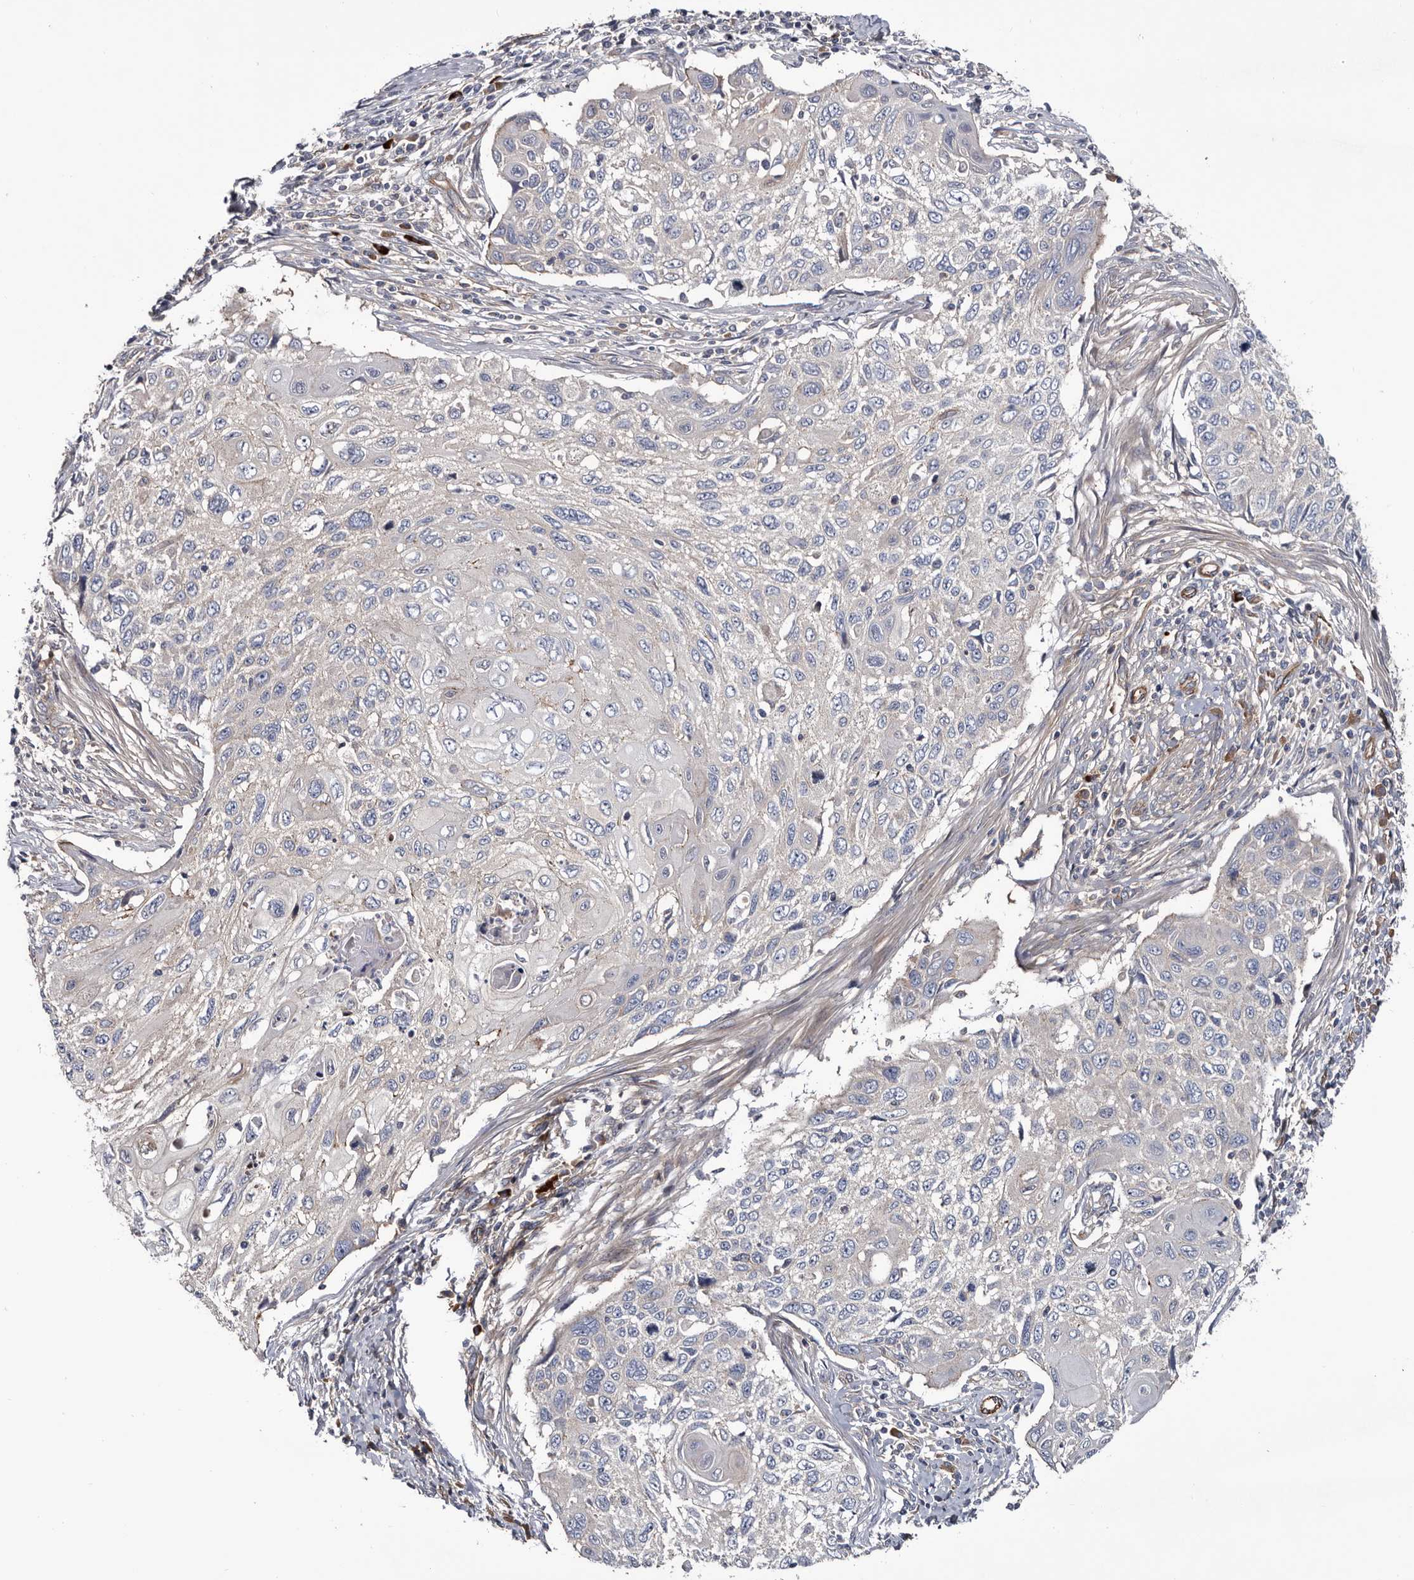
{"staining": {"intensity": "negative", "quantity": "none", "location": "none"}, "tissue": "cervical cancer", "cell_type": "Tumor cells", "image_type": "cancer", "snomed": [{"axis": "morphology", "description": "Squamous cell carcinoma, NOS"}, {"axis": "topography", "description": "Cervix"}], "caption": "Squamous cell carcinoma (cervical) stained for a protein using immunohistochemistry demonstrates no positivity tumor cells.", "gene": "TSPAN17", "patient": {"sex": "female", "age": 70}}